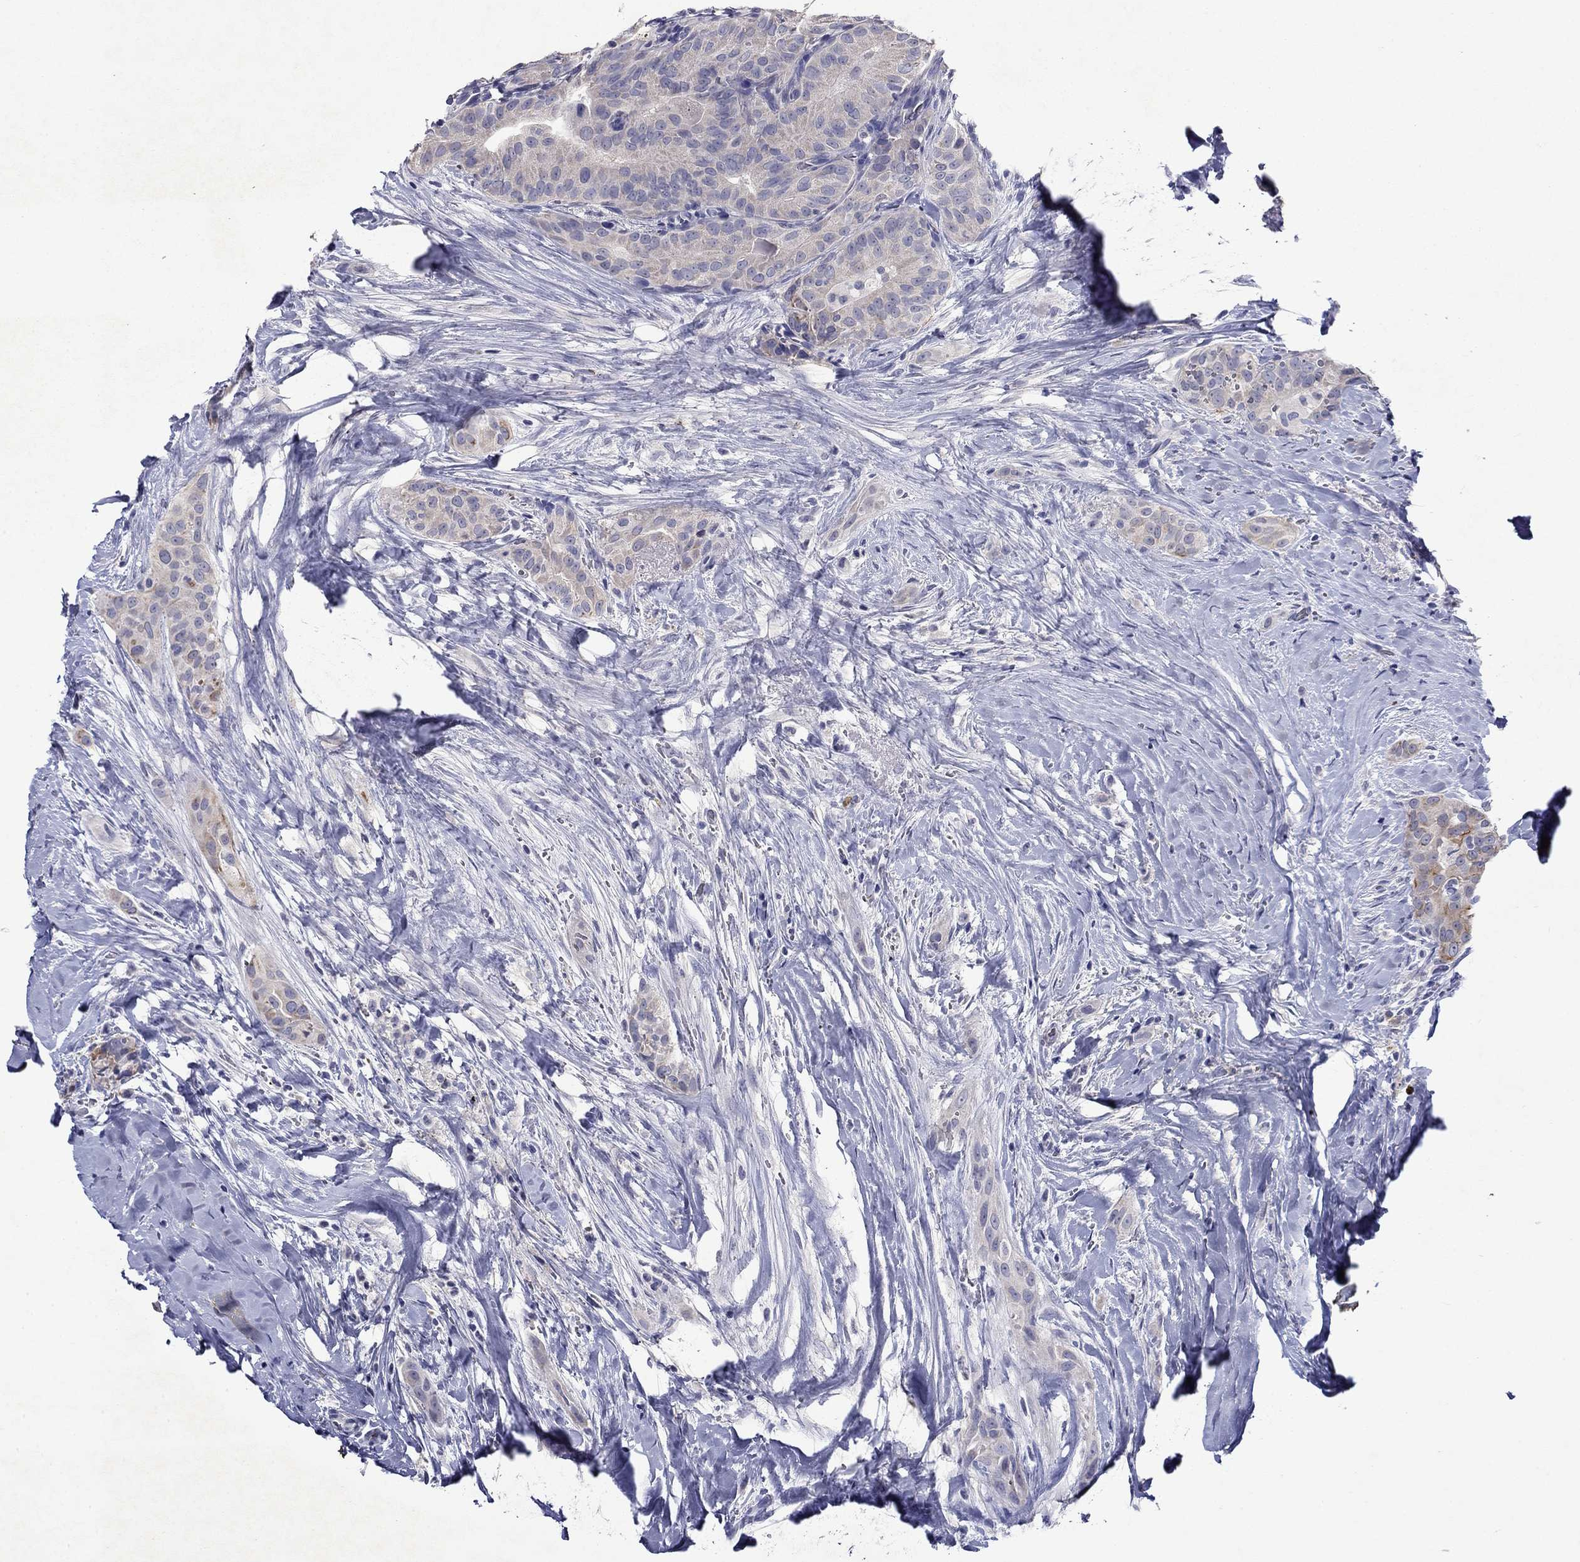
{"staining": {"intensity": "moderate", "quantity": "<25%", "location": "cytoplasmic/membranous"}, "tissue": "thyroid cancer", "cell_type": "Tumor cells", "image_type": "cancer", "snomed": [{"axis": "morphology", "description": "Papillary adenocarcinoma, NOS"}, {"axis": "topography", "description": "Thyroid gland"}], "caption": "This micrograph shows immunohistochemistry (IHC) staining of human thyroid cancer (papillary adenocarcinoma), with low moderate cytoplasmic/membranous staining in approximately <25% of tumor cells.", "gene": "IRF5", "patient": {"sex": "male", "age": 61}}